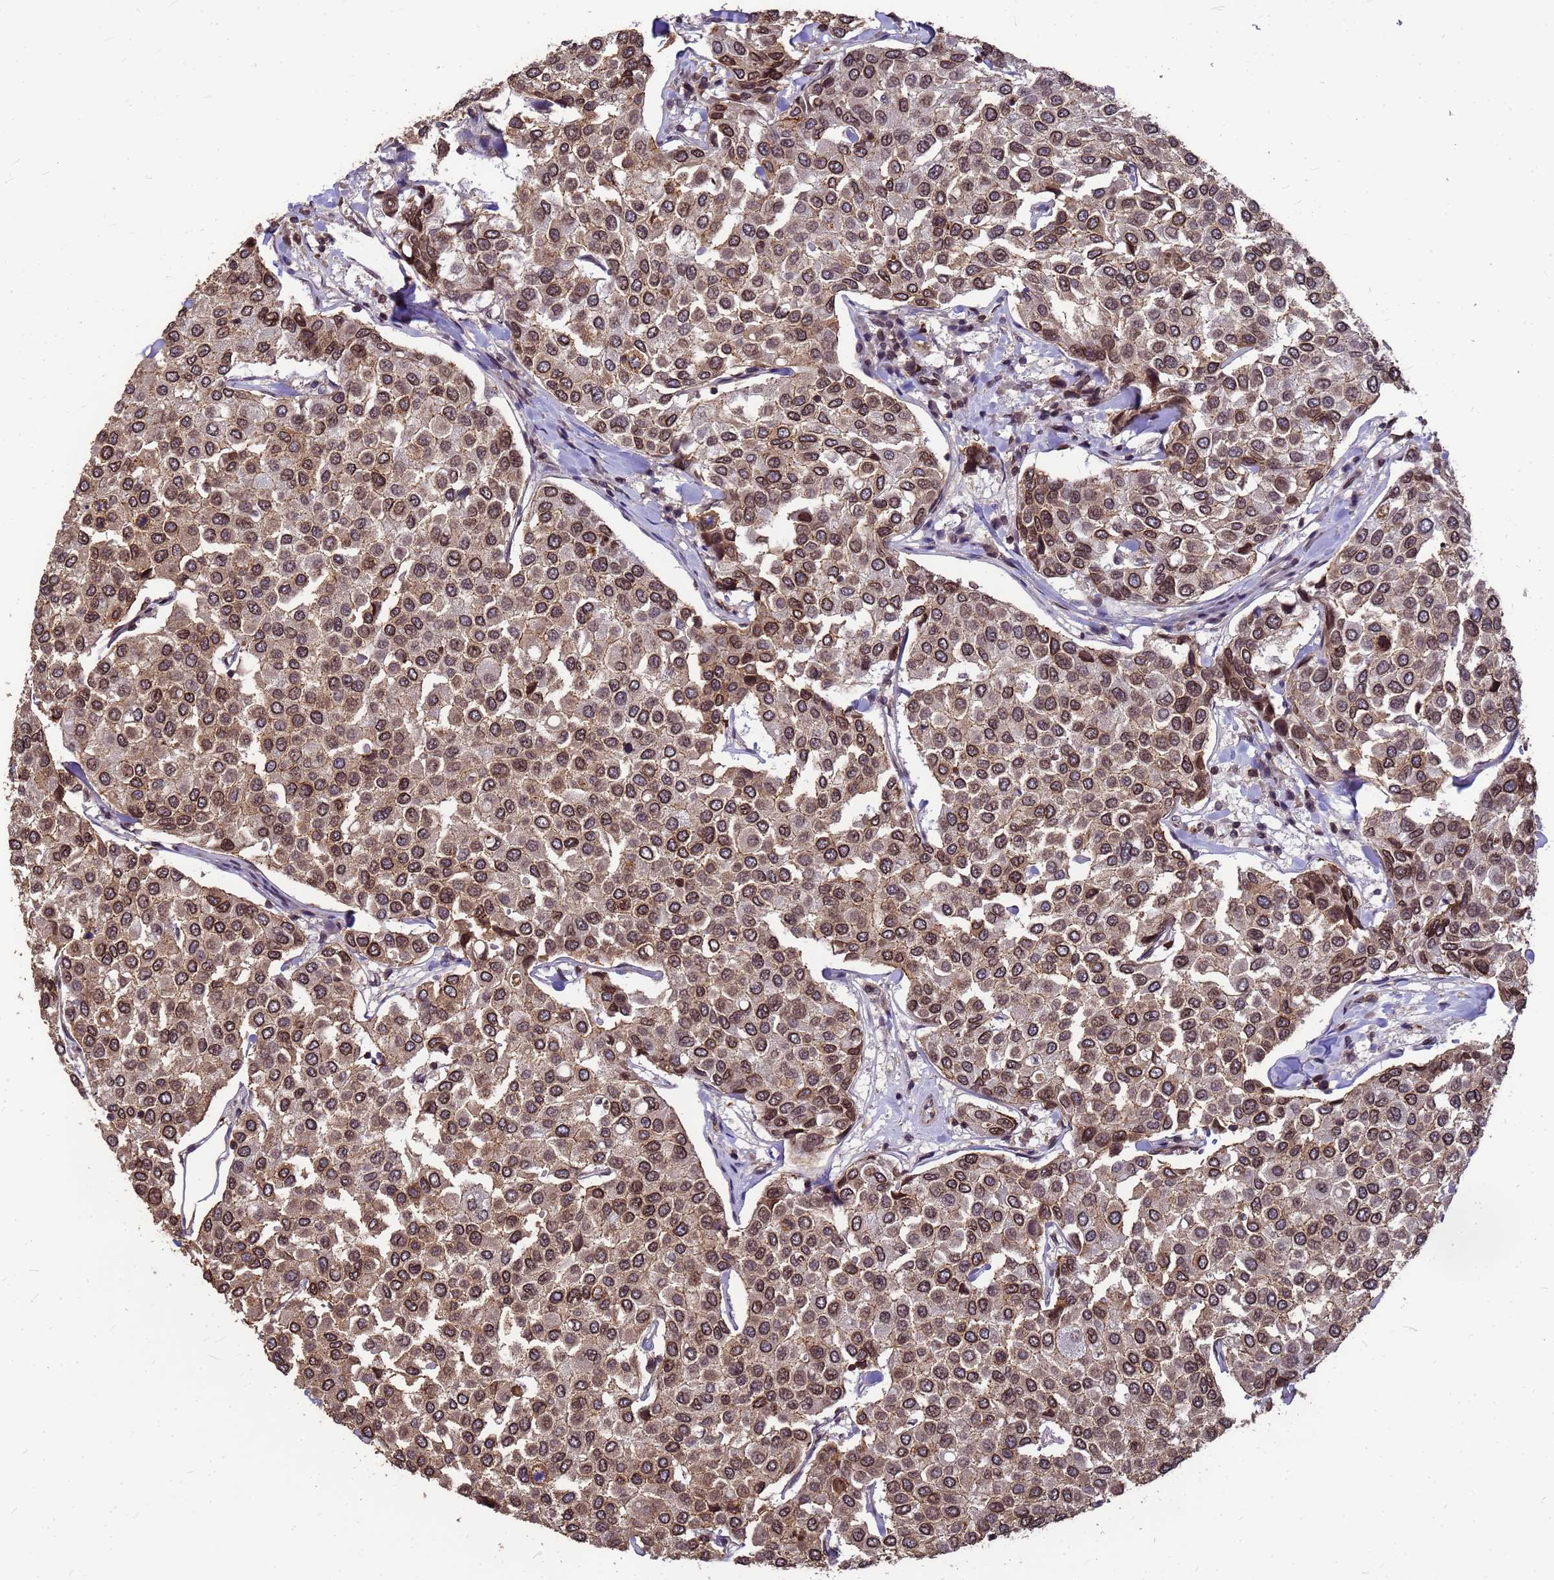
{"staining": {"intensity": "moderate", "quantity": ">75%", "location": "cytoplasmic/membranous,nuclear"}, "tissue": "breast cancer", "cell_type": "Tumor cells", "image_type": "cancer", "snomed": [{"axis": "morphology", "description": "Duct carcinoma"}, {"axis": "topography", "description": "Breast"}], "caption": "A micrograph of human breast cancer (invasive ductal carcinoma) stained for a protein shows moderate cytoplasmic/membranous and nuclear brown staining in tumor cells.", "gene": "C1orf35", "patient": {"sex": "female", "age": 55}}